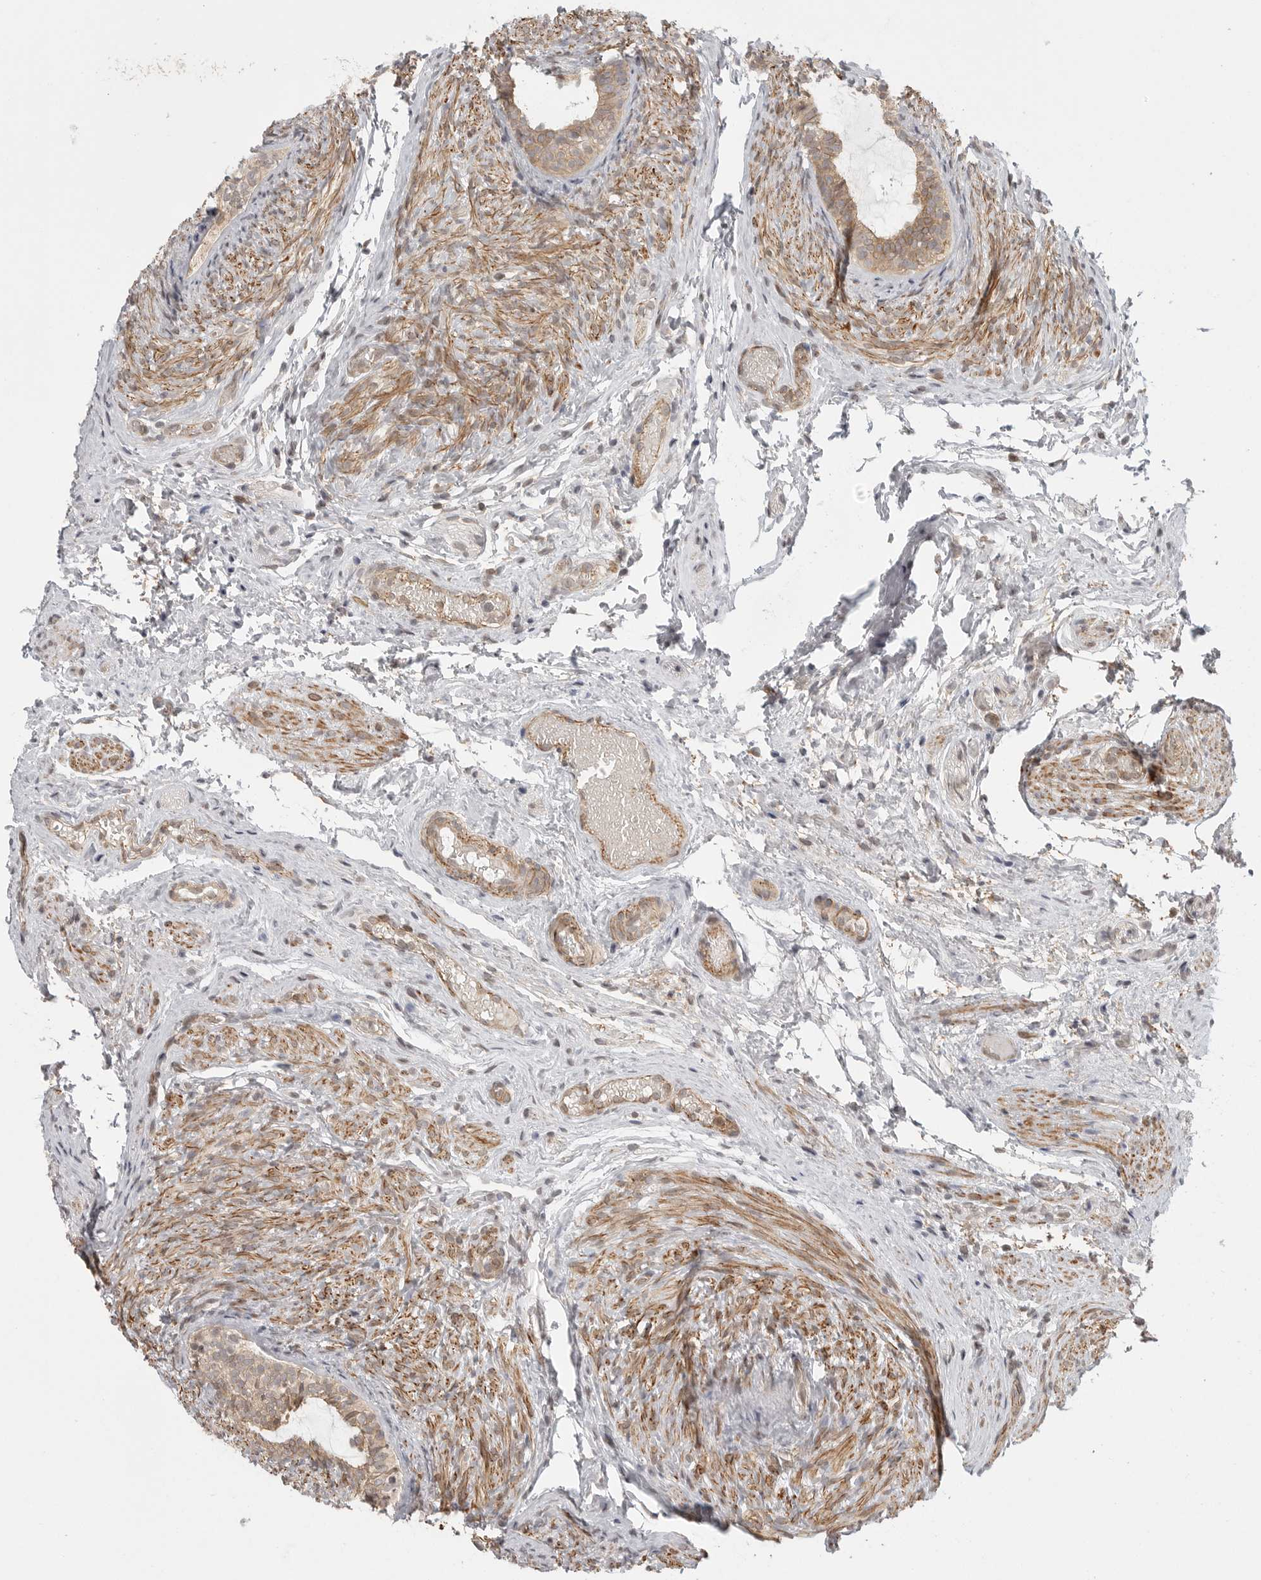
{"staining": {"intensity": "moderate", "quantity": ">75%", "location": "cytoplasmic/membranous"}, "tissue": "epididymis", "cell_type": "Glandular cells", "image_type": "normal", "snomed": [{"axis": "morphology", "description": "Normal tissue, NOS"}, {"axis": "topography", "description": "Epididymis"}], "caption": "Unremarkable epididymis reveals moderate cytoplasmic/membranous staining in about >75% of glandular cells, visualized by immunohistochemistry.", "gene": "CERS2", "patient": {"sex": "male", "age": 5}}